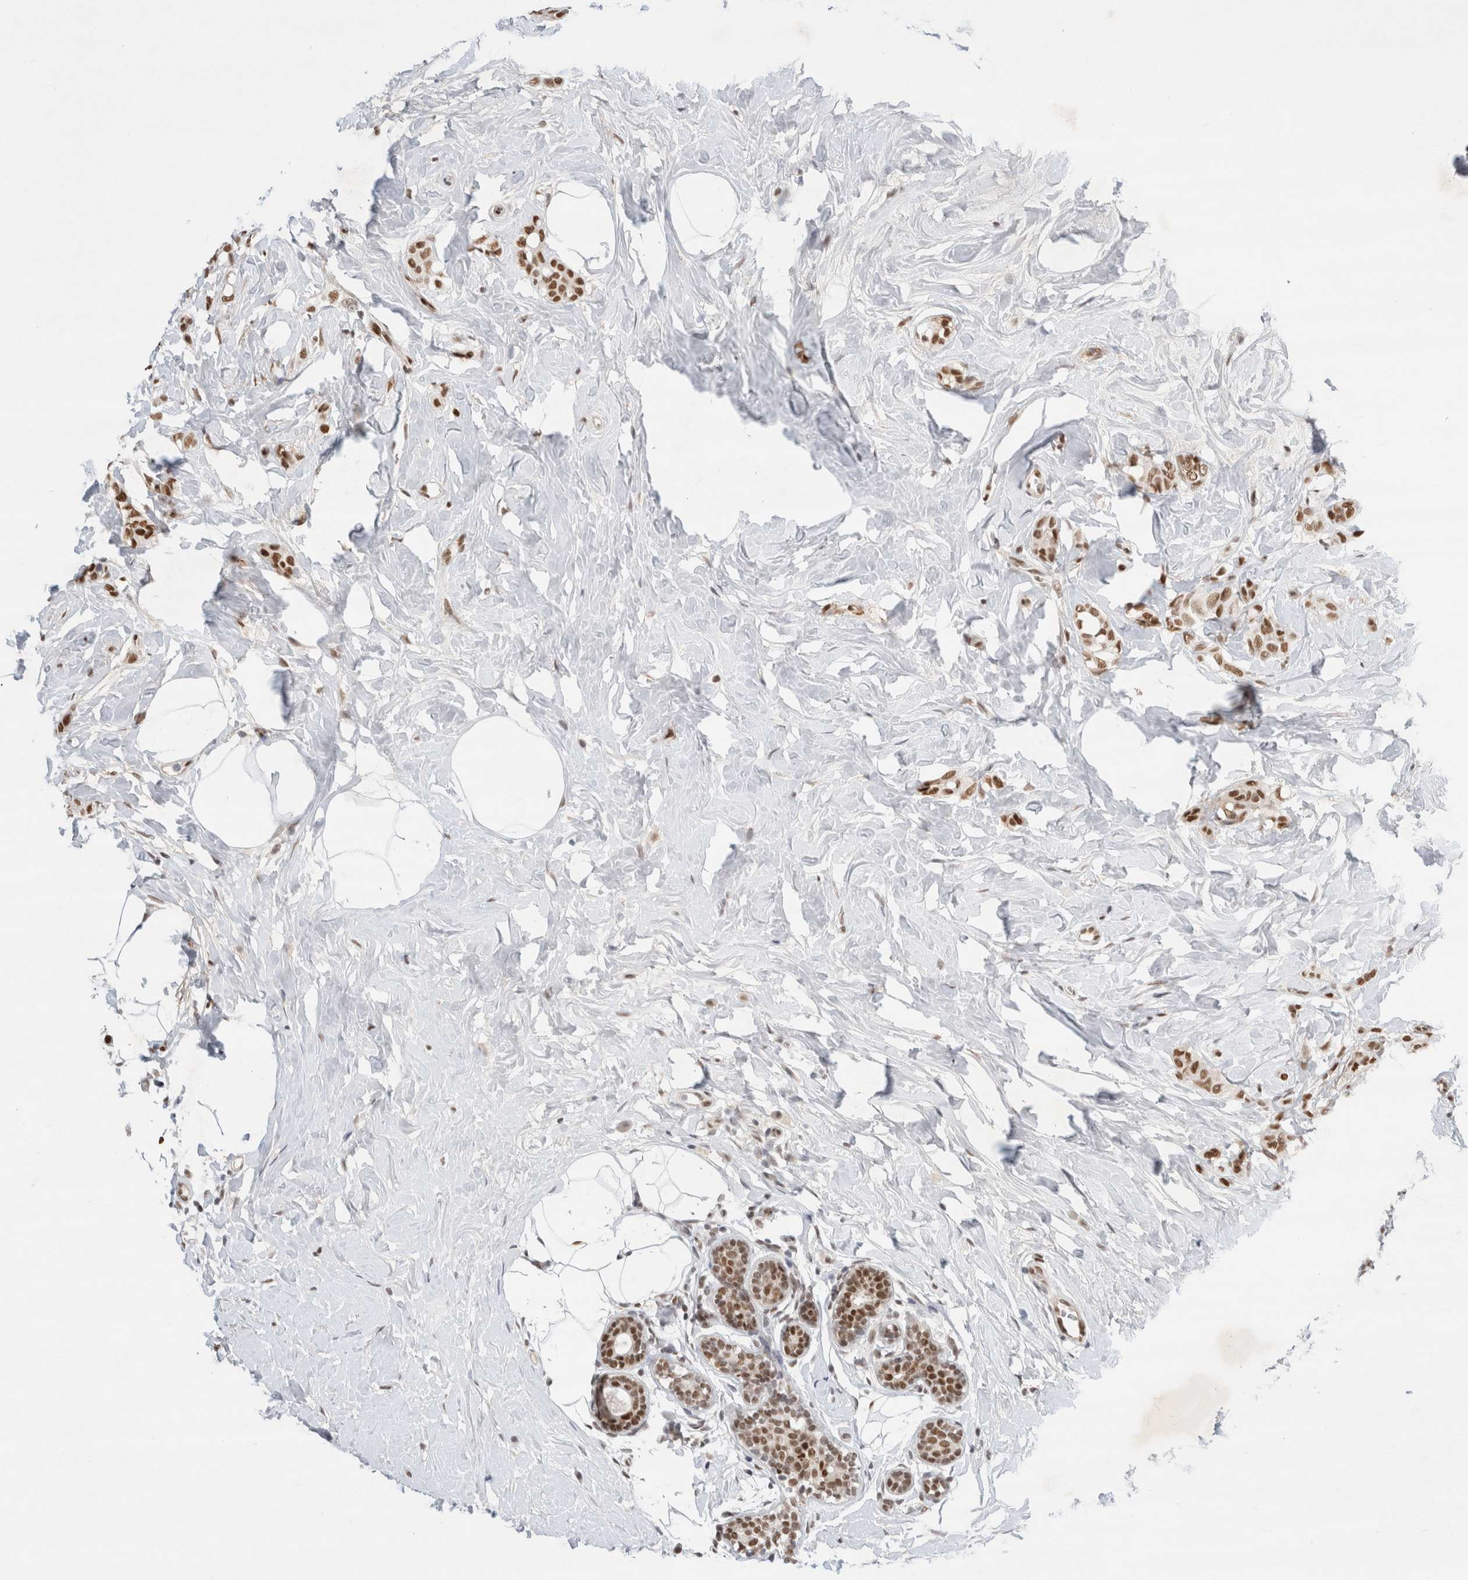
{"staining": {"intensity": "strong", "quantity": ">75%", "location": "nuclear"}, "tissue": "breast cancer", "cell_type": "Tumor cells", "image_type": "cancer", "snomed": [{"axis": "morphology", "description": "Lobular carcinoma, in situ"}, {"axis": "morphology", "description": "Lobular carcinoma"}, {"axis": "topography", "description": "Breast"}], "caption": "An immunohistochemistry micrograph of tumor tissue is shown. Protein staining in brown highlights strong nuclear positivity in breast lobular carcinoma within tumor cells. (IHC, brightfield microscopy, high magnification).", "gene": "GTF2I", "patient": {"sex": "female", "age": 41}}